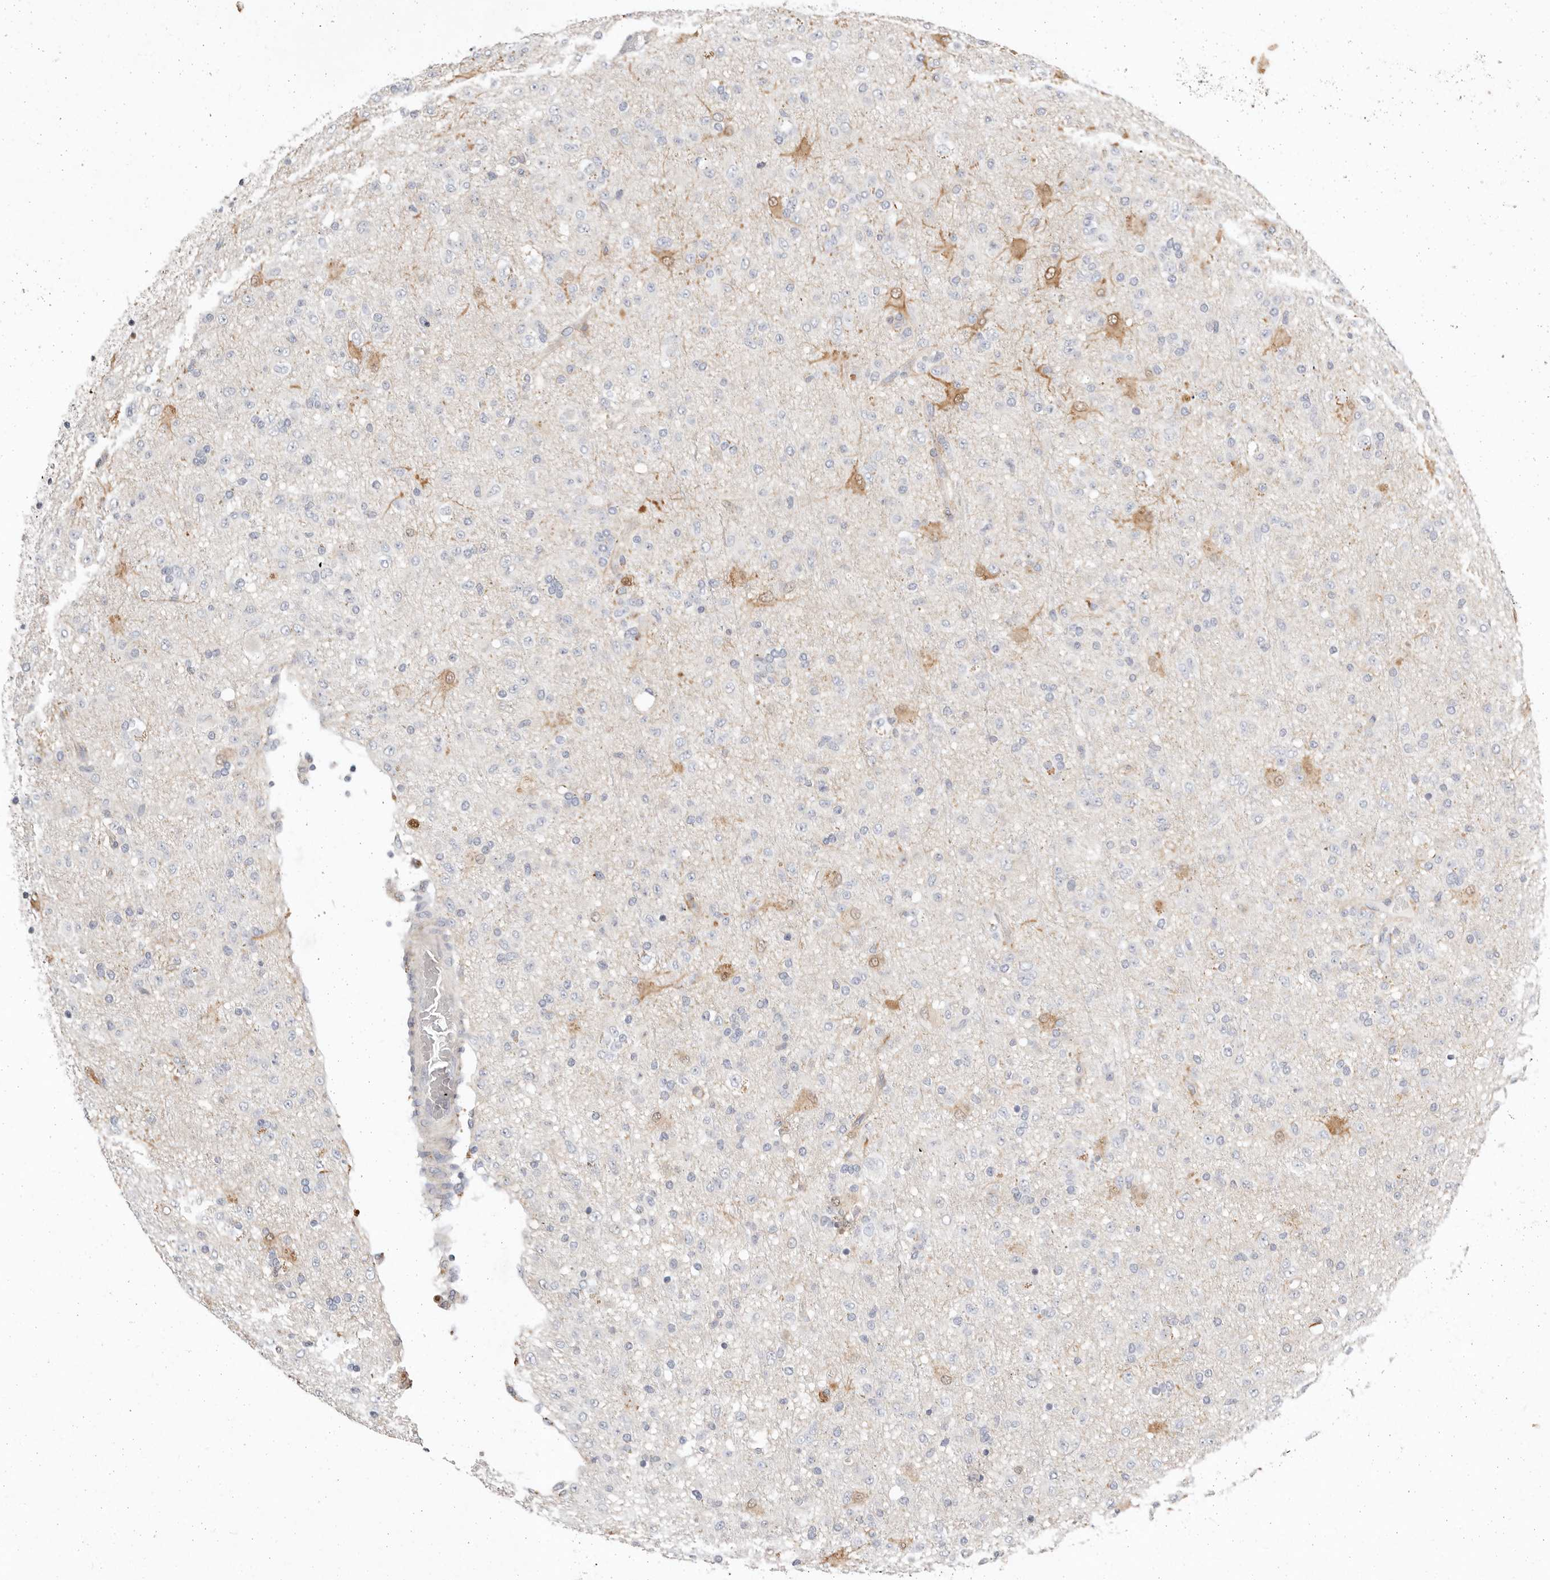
{"staining": {"intensity": "negative", "quantity": "none", "location": "none"}, "tissue": "glioma", "cell_type": "Tumor cells", "image_type": "cancer", "snomed": [{"axis": "morphology", "description": "Glioma, malignant, Low grade"}, {"axis": "topography", "description": "Brain"}], "caption": "Tumor cells are negative for protein expression in human glioma.", "gene": "TMEM63B", "patient": {"sex": "male", "age": 65}}